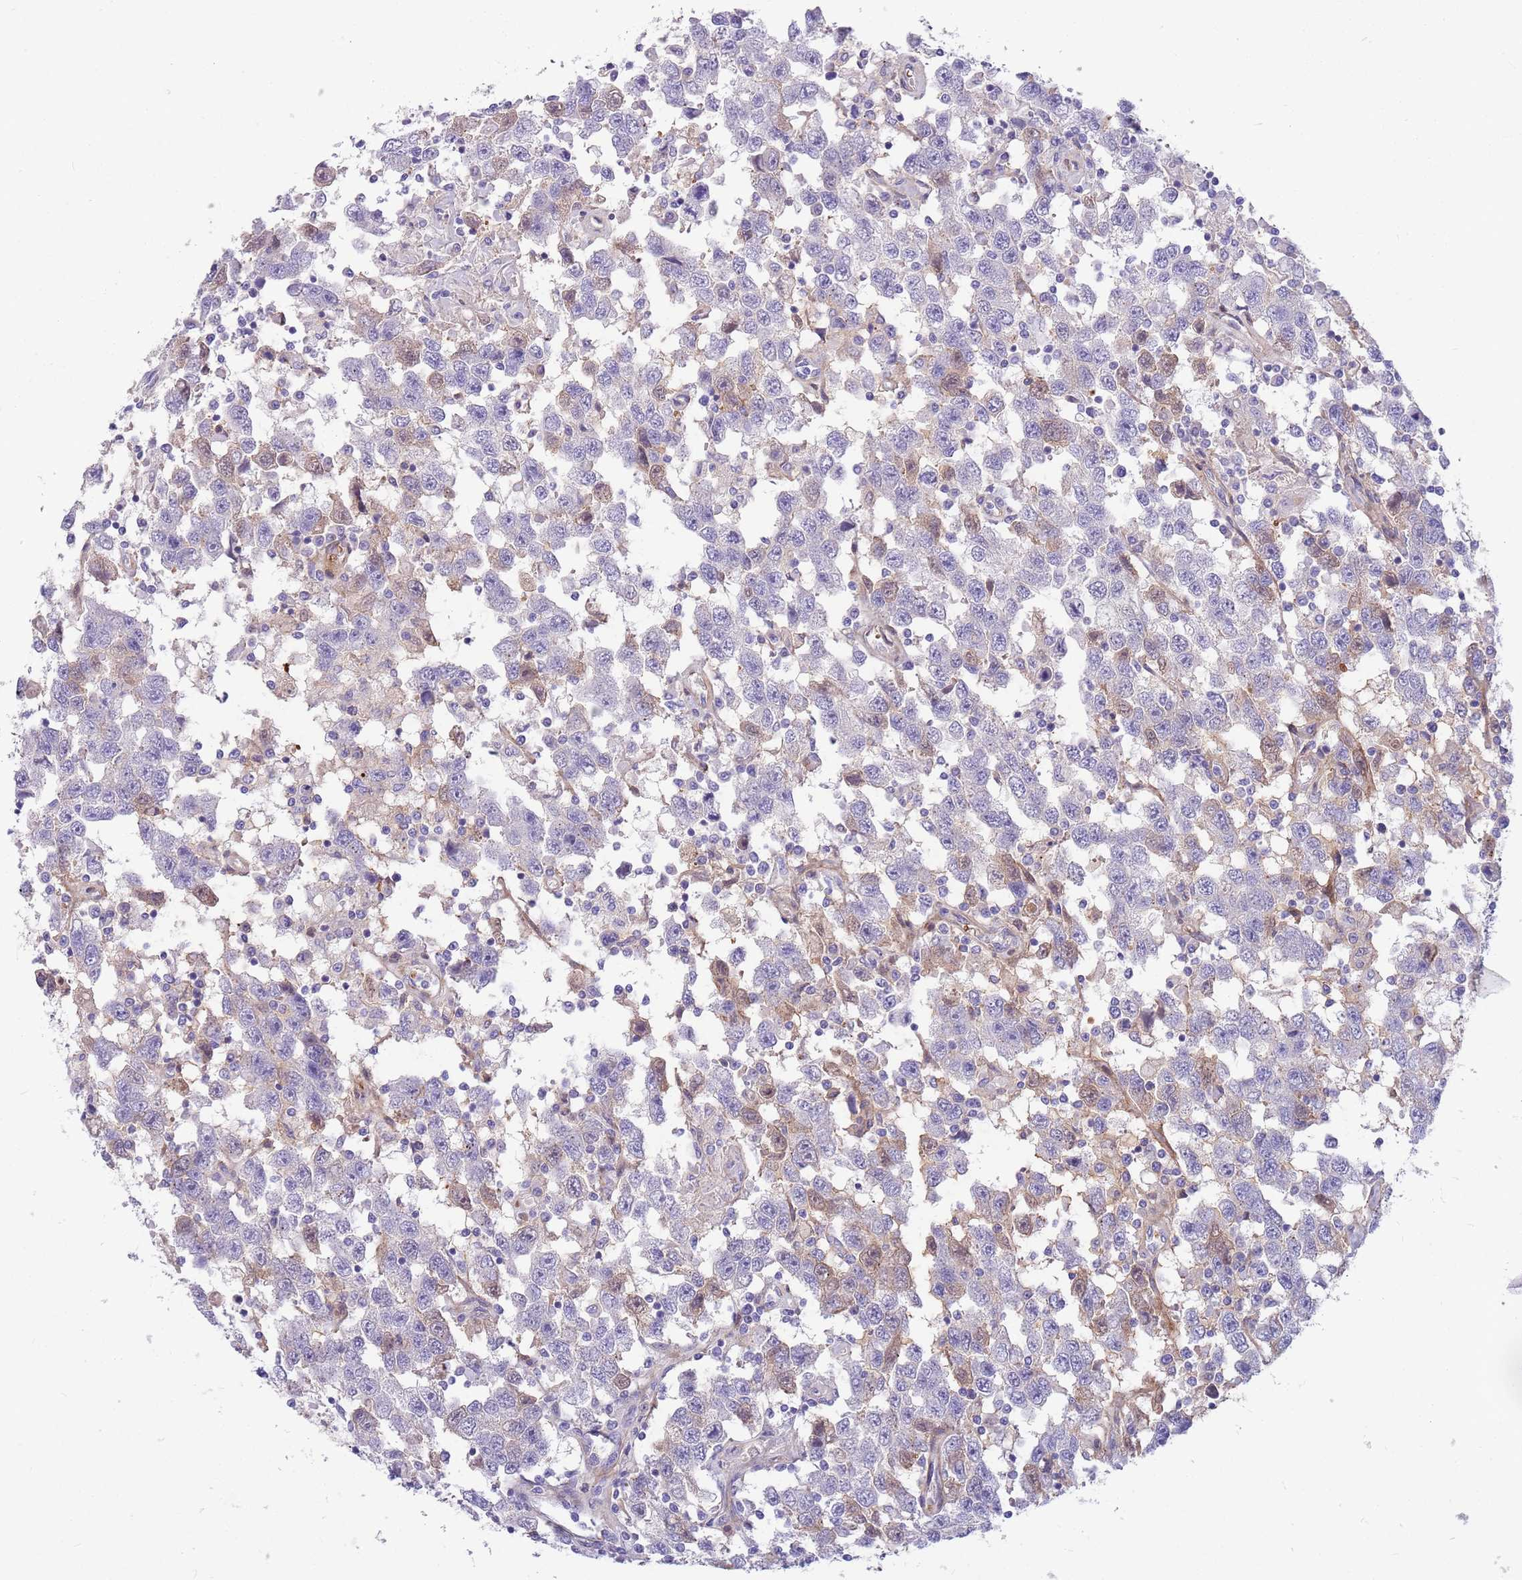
{"staining": {"intensity": "negative", "quantity": "none", "location": "none"}, "tissue": "testis cancer", "cell_type": "Tumor cells", "image_type": "cancer", "snomed": [{"axis": "morphology", "description": "Seminoma, NOS"}, {"axis": "topography", "description": "Testis"}], "caption": "Immunohistochemistry of testis seminoma shows no expression in tumor cells. (Immunohistochemistry (ihc), brightfield microscopy, high magnification).", "gene": "LEPROTL1", "patient": {"sex": "male", "age": 41}}